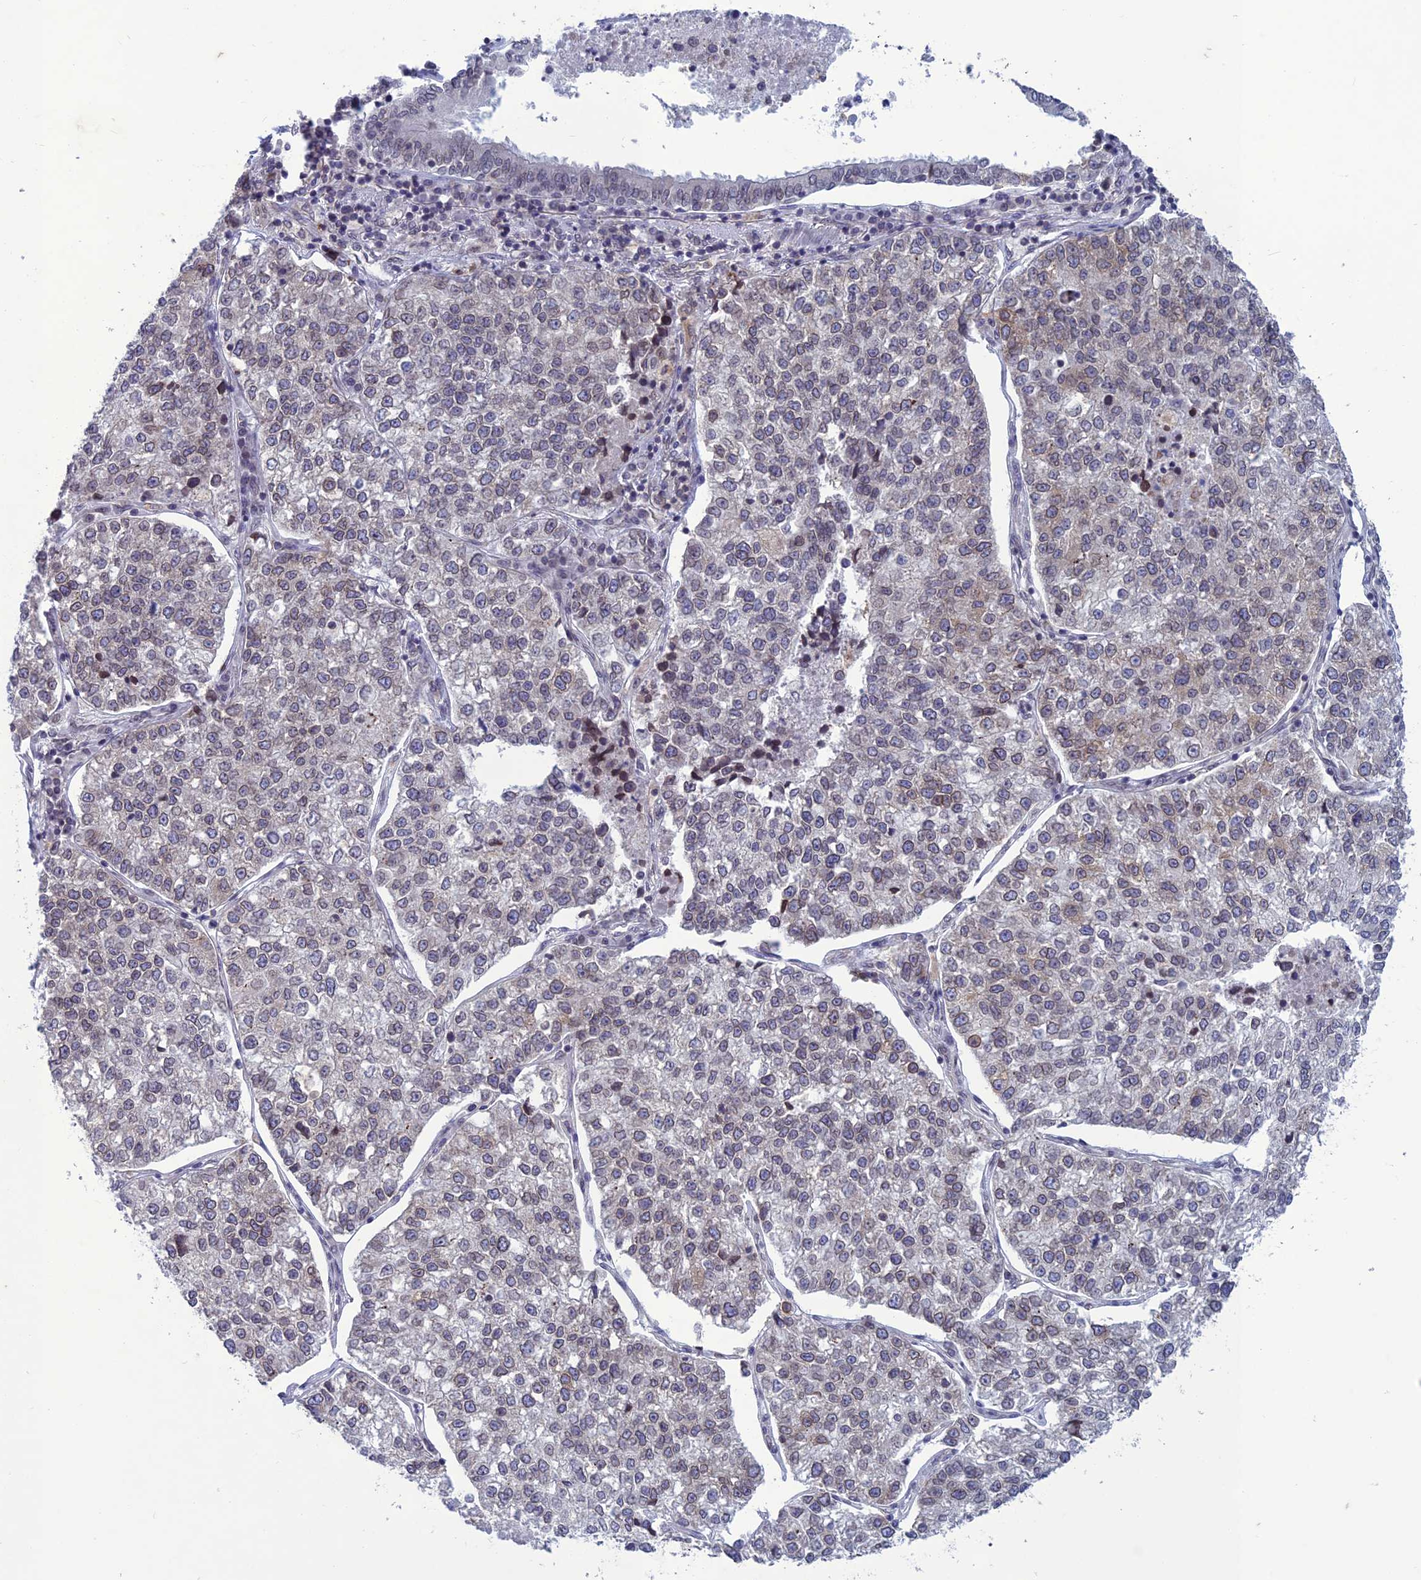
{"staining": {"intensity": "moderate", "quantity": "<25%", "location": "cytoplasmic/membranous,nuclear"}, "tissue": "lung cancer", "cell_type": "Tumor cells", "image_type": "cancer", "snomed": [{"axis": "morphology", "description": "Adenocarcinoma, NOS"}, {"axis": "topography", "description": "Lung"}], "caption": "Protein analysis of lung cancer (adenocarcinoma) tissue displays moderate cytoplasmic/membranous and nuclear expression in about <25% of tumor cells.", "gene": "WDR46", "patient": {"sex": "male", "age": 49}}